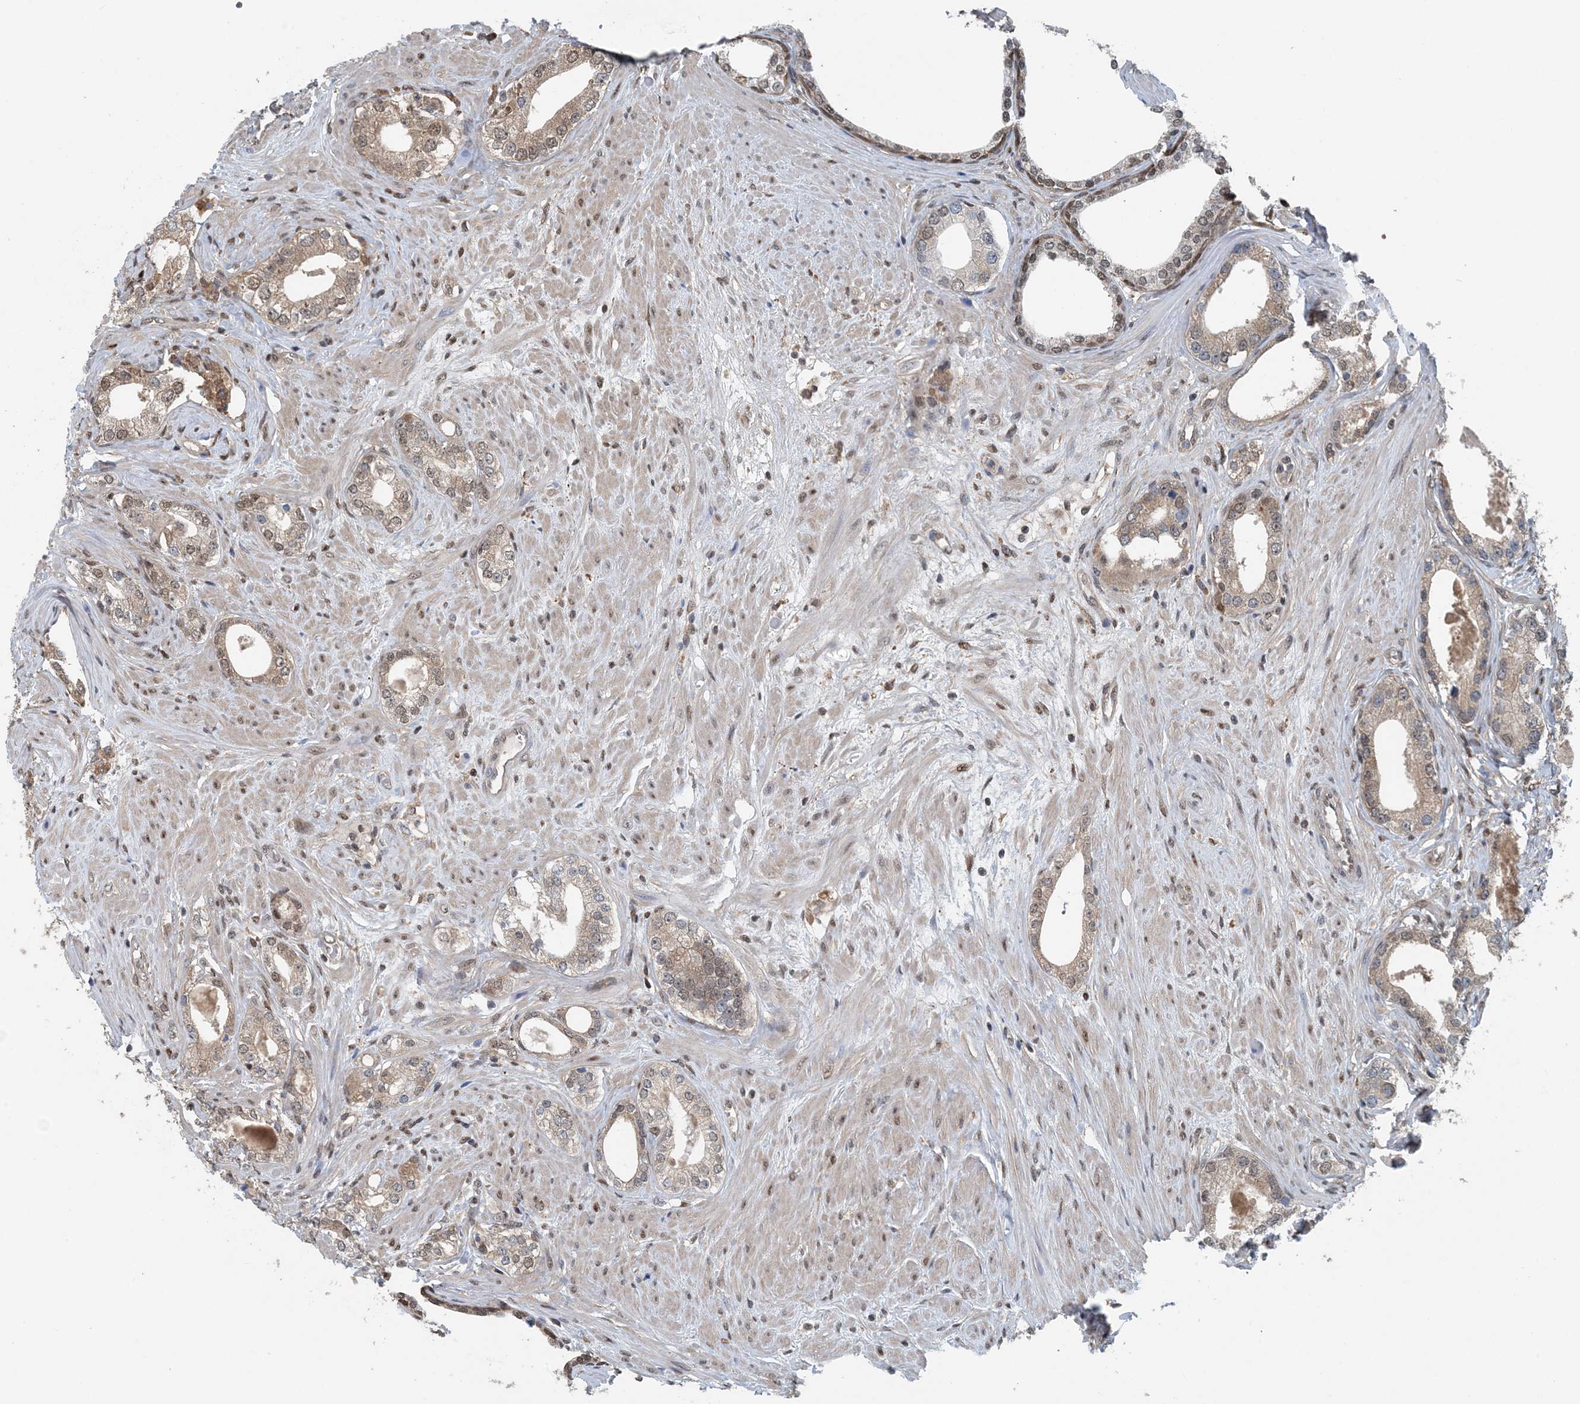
{"staining": {"intensity": "weak", "quantity": ">75%", "location": "cytoplasmic/membranous,nuclear"}, "tissue": "prostate cancer", "cell_type": "Tumor cells", "image_type": "cancer", "snomed": [{"axis": "morphology", "description": "Adenocarcinoma, High grade"}, {"axis": "topography", "description": "Prostate"}], "caption": "Brown immunohistochemical staining in prostate cancer (adenocarcinoma (high-grade)) demonstrates weak cytoplasmic/membranous and nuclear staining in about >75% of tumor cells.", "gene": "HIKESHI", "patient": {"sex": "male", "age": 63}}